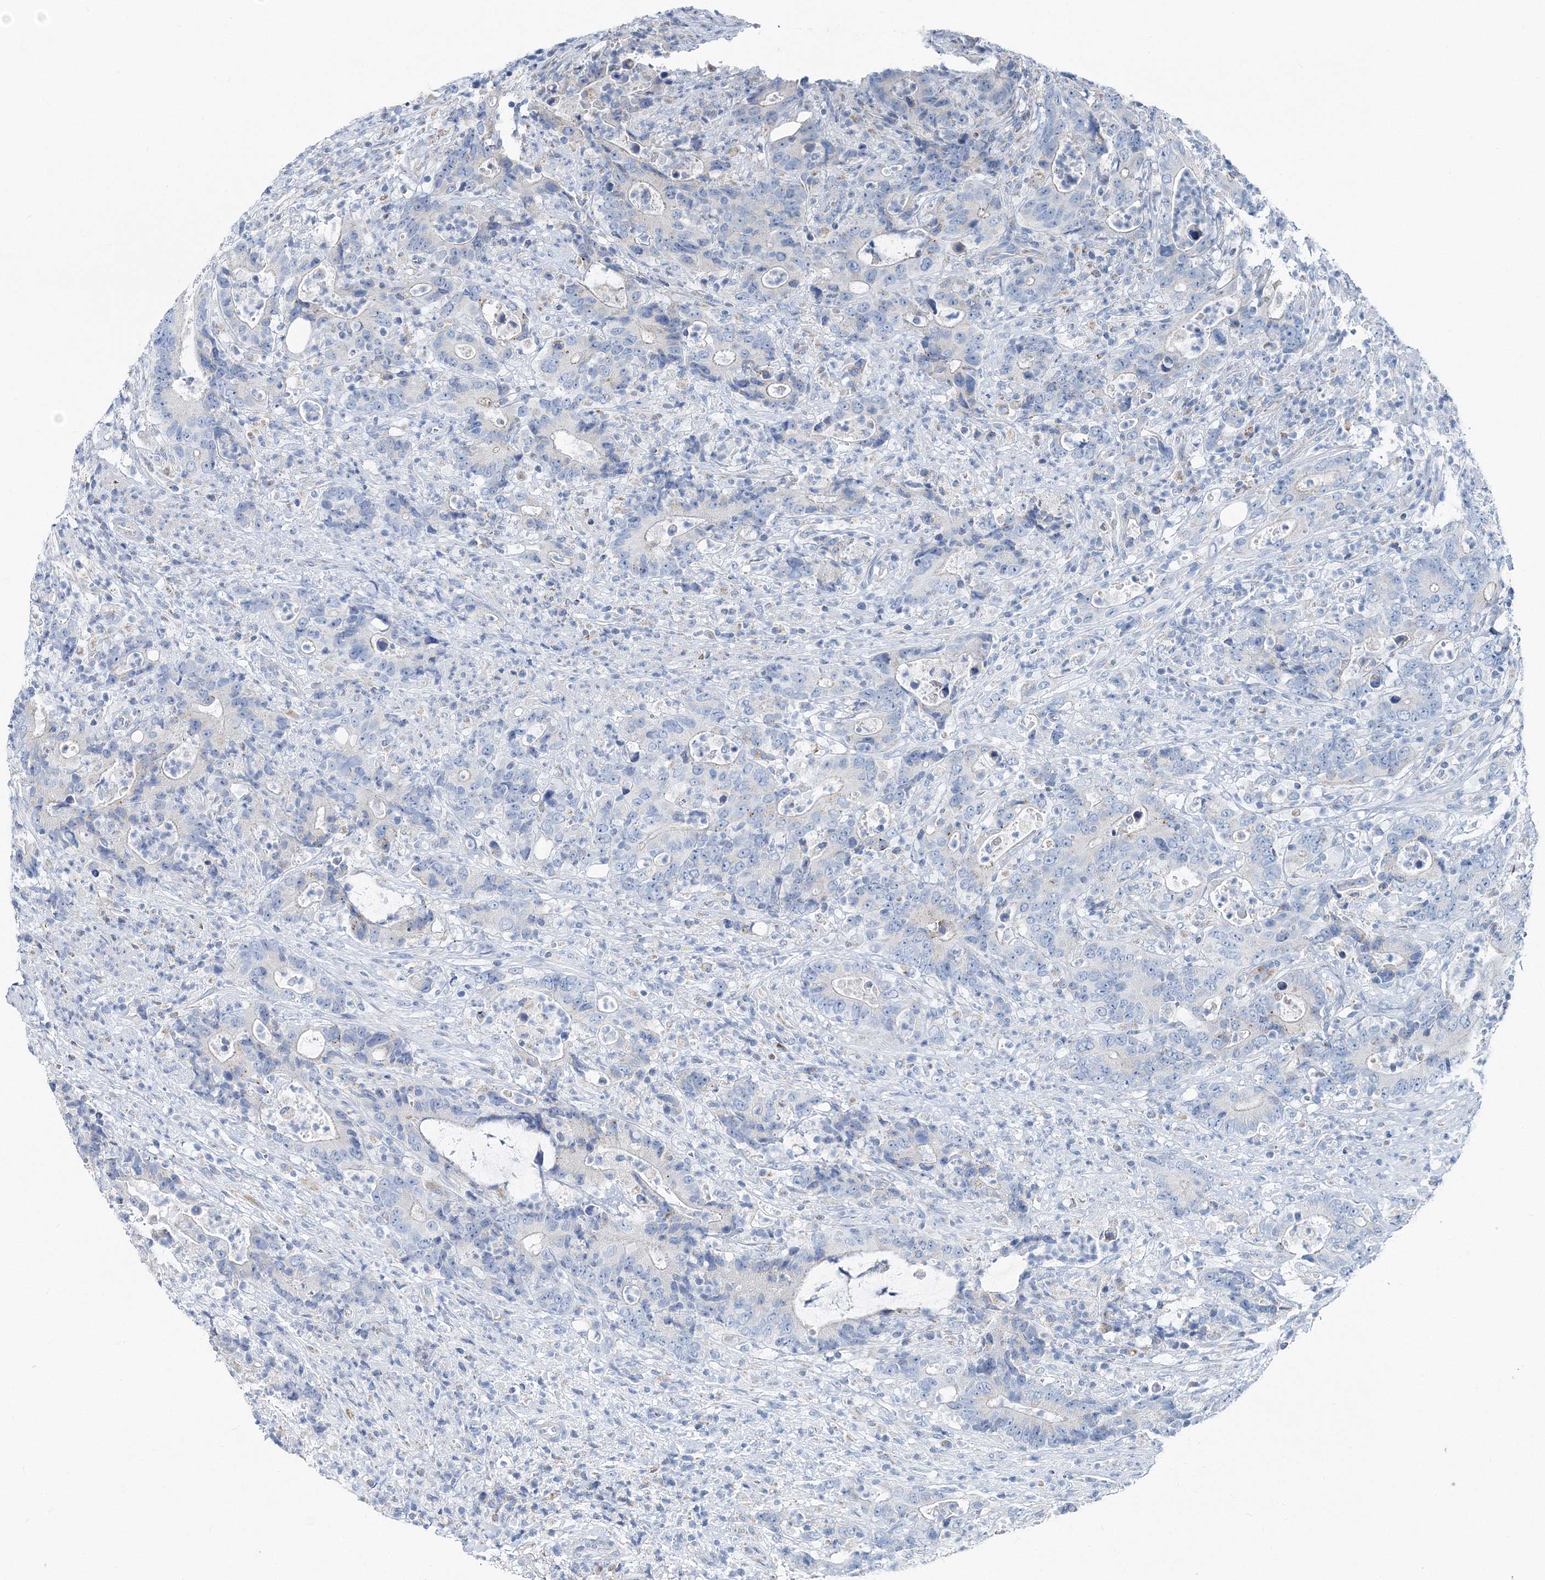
{"staining": {"intensity": "negative", "quantity": "none", "location": "none"}, "tissue": "colorectal cancer", "cell_type": "Tumor cells", "image_type": "cancer", "snomed": [{"axis": "morphology", "description": "Adenocarcinoma, NOS"}, {"axis": "topography", "description": "Colon"}], "caption": "High power microscopy photomicrograph of an immunohistochemistry (IHC) image of colorectal adenocarcinoma, revealing no significant positivity in tumor cells.", "gene": "GABARAPL2", "patient": {"sex": "female", "age": 75}}